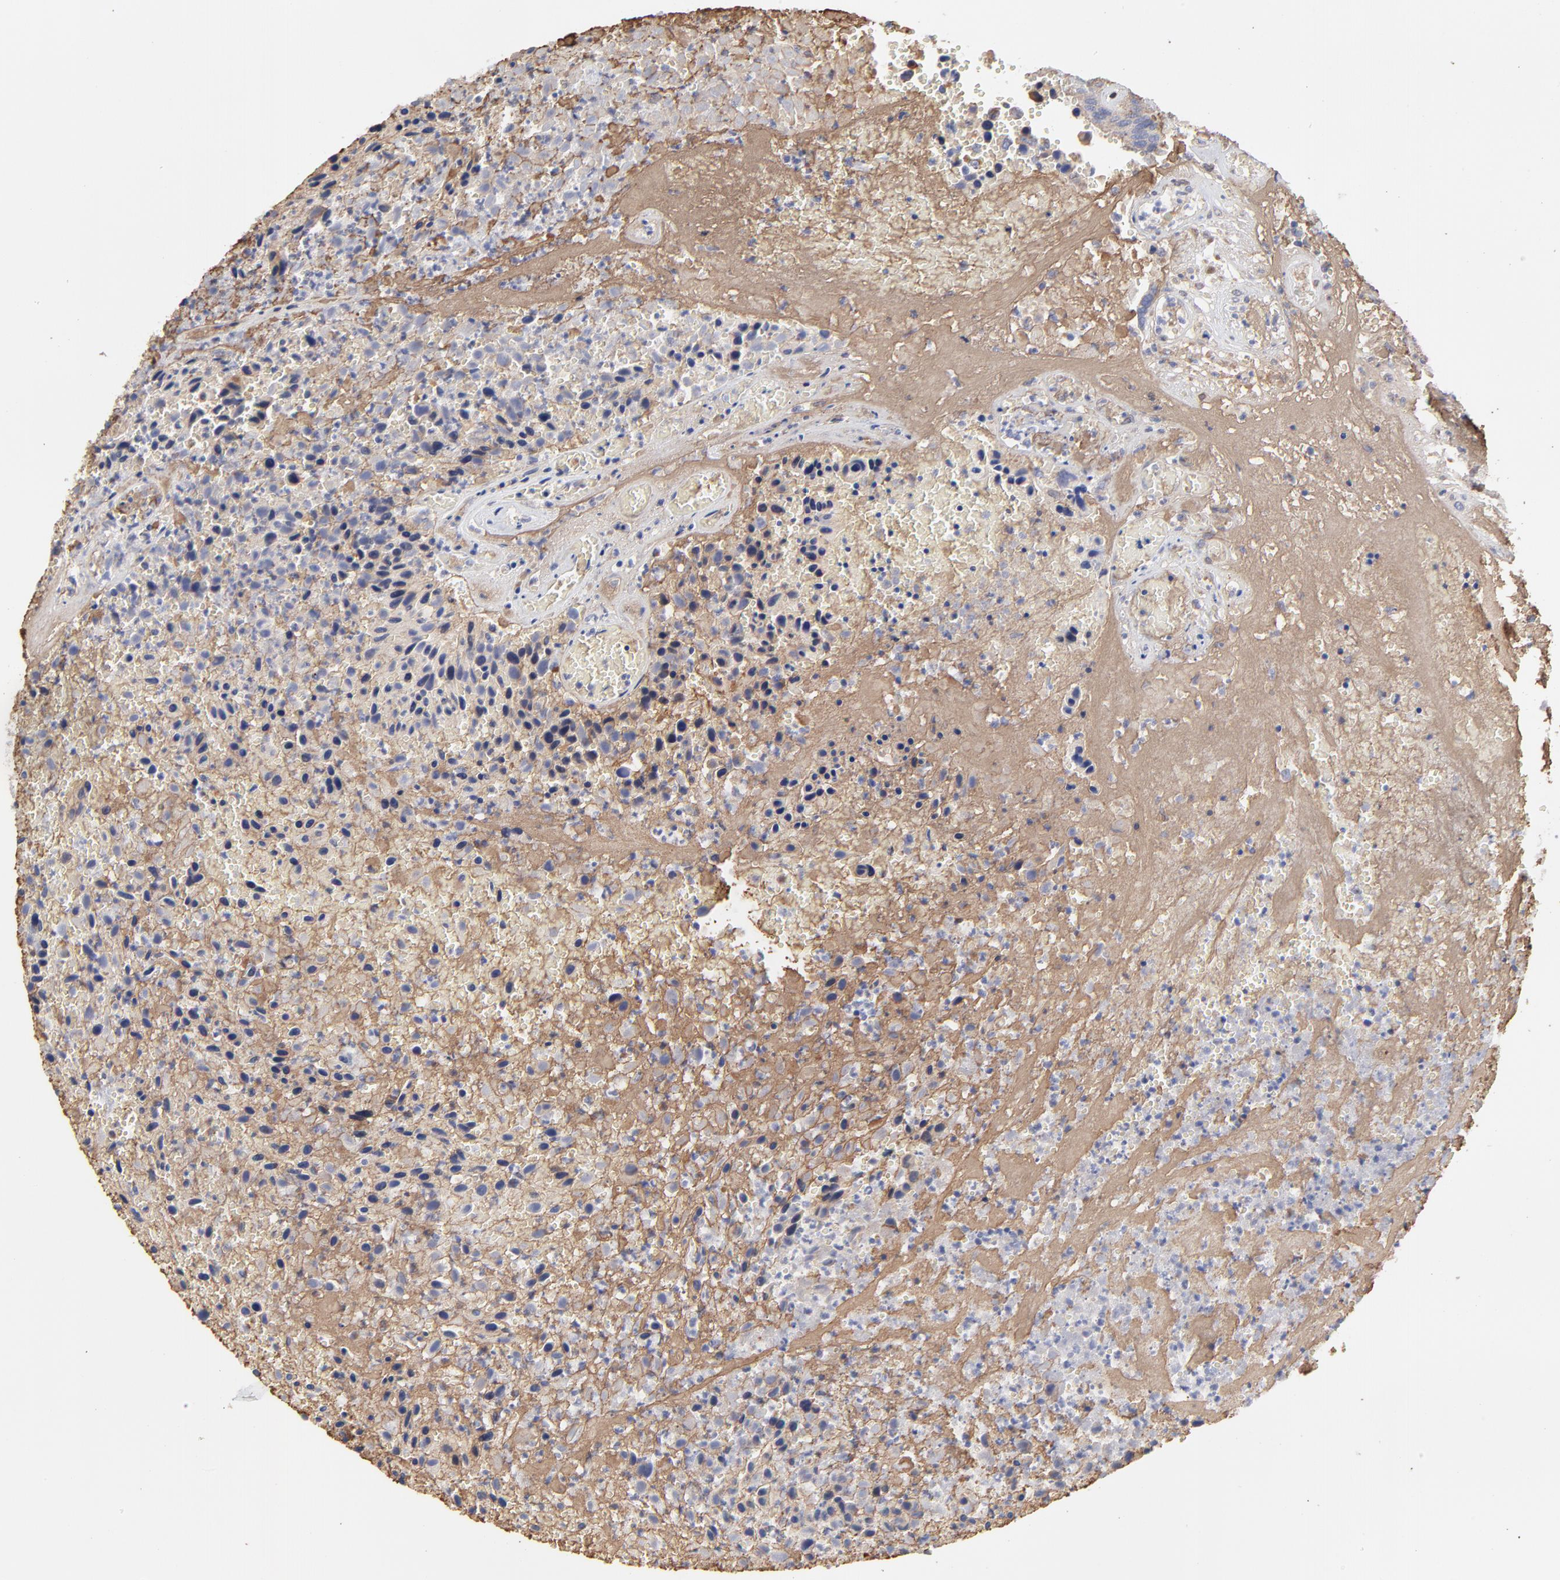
{"staining": {"intensity": "moderate", "quantity": ">75%", "location": "cytoplasmic/membranous"}, "tissue": "urothelial cancer", "cell_type": "Tumor cells", "image_type": "cancer", "snomed": [{"axis": "morphology", "description": "Urothelial carcinoma, High grade"}, {"axis": "topography", "description": "Urinary bladder"}], "caption": "A brown stain labels moderate cytoplasmic/membranous positivity of a protein in urothelial cancer tumor cells.", "gene": "LRCH2", "patient": {"sex": "male", "age": 66}}